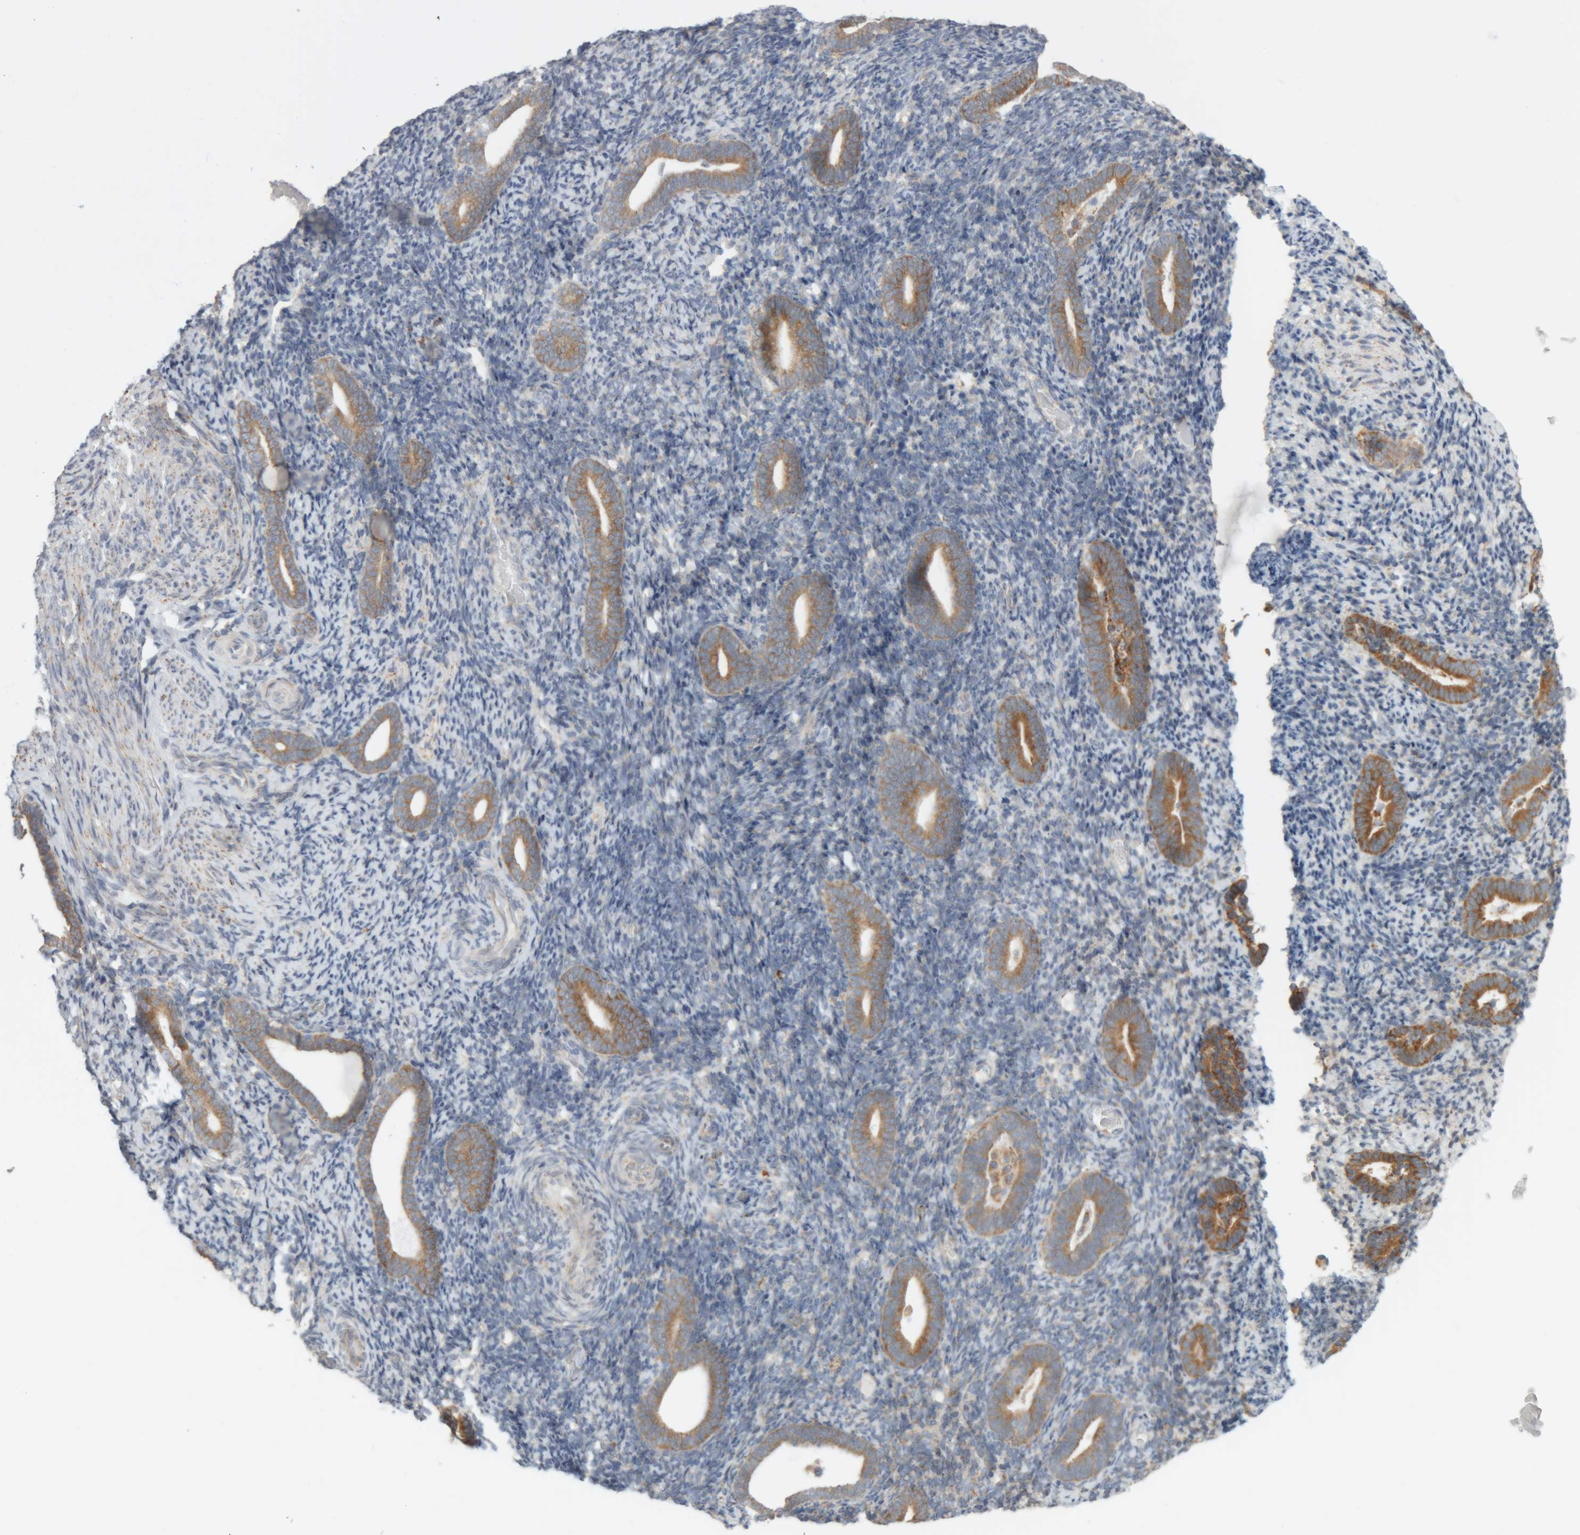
{"staining": {"intensity": "weak", "quantity": "<25%", "location": "cytoplasmic/membranous"}, "tissue": "endometrium", "cell_type": "Cells in endometrial stroma", "image_type": "normal", "snomed": [{"axis": "morphology", "description": "Normal tissue, NOS"}, {"axis": "topography", "description": "Endometrium"}], "caption": "This is a image of immunohistochemistry (IHC) staining of benign endometrium, which shows no positivity in cells in endometrial stroma.", "gene": "RPN2", "patient": {"sex": "female", "age": 51}}